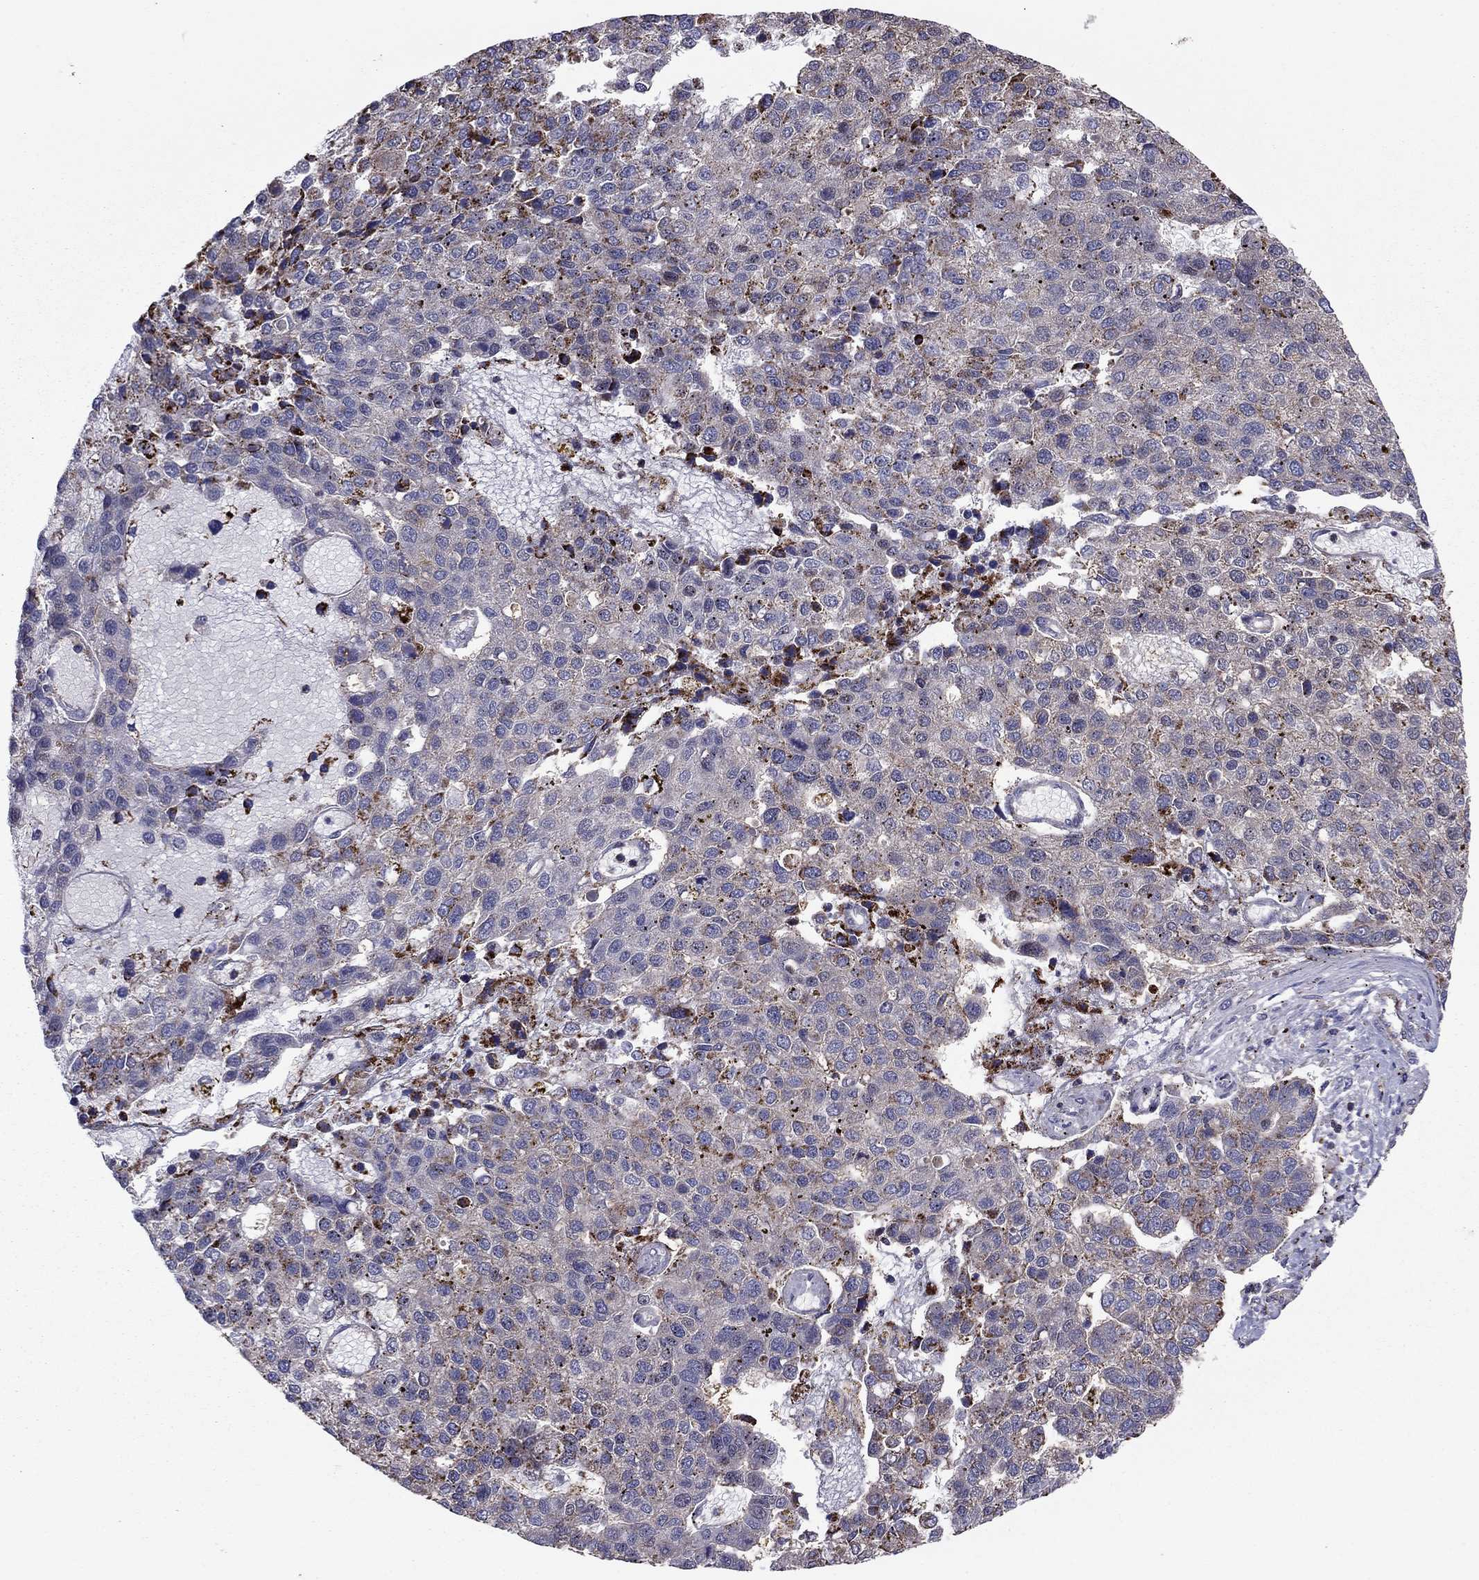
{"staining": {"intensity": "strong", "quantity": "<25%", "location": "cytoplasmic/membranous"}, "tissue": "pancreatic cancer", "cell_type": "Tumor cells", "image_type": "cancer", "snomed": [{"axis": "morphology", "description": "Adenocarcinoma, NOS"}, {"axis": "topography", "description": "Pancreas"}], "caption": "Adenocarcinoma (pancreatic) stained with IHC reveals strong cytoplasmic/membranous positivity in about <25% of tumor cells.", "gene": "ALG6", "patient": {"sex": "female", "age": 61}}